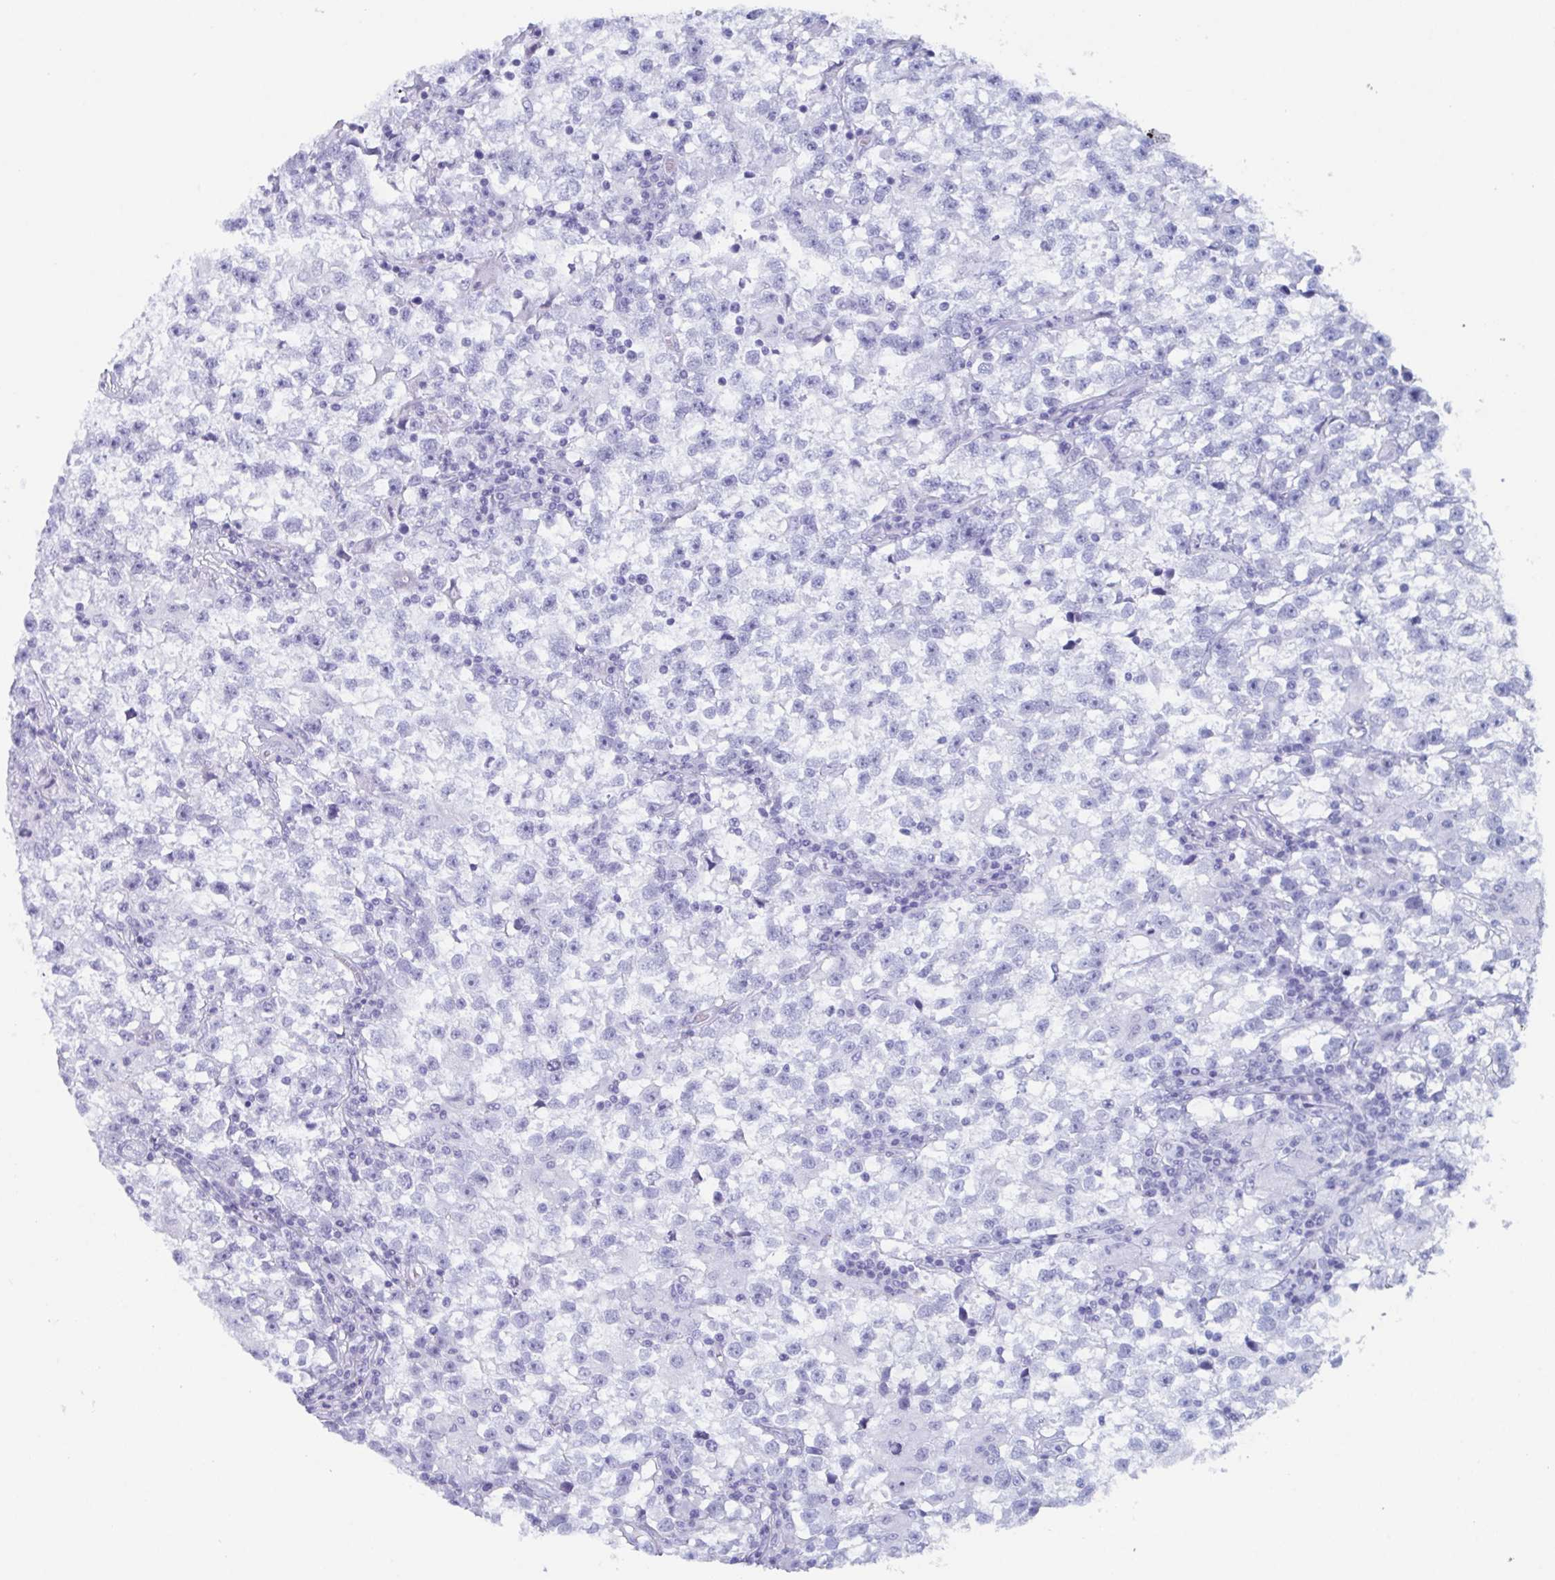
{"staining": {"intensity": "negative", "quantity": "none", "location": "none"}, "tissue": "testis cancer", "cell_type": "Tumor cells", "image_type": "cancer", "snomed": [{"axis": "morphology", "description": "Seminoma, NOS"}, {"axis": "topography", "description": "Testis"}], "caption": "This is an IHC image of testis seminoma. There is no positivity in tumor cells.", "gene": "LYRM2", "patient": {"sex": "male", "age": 31}}